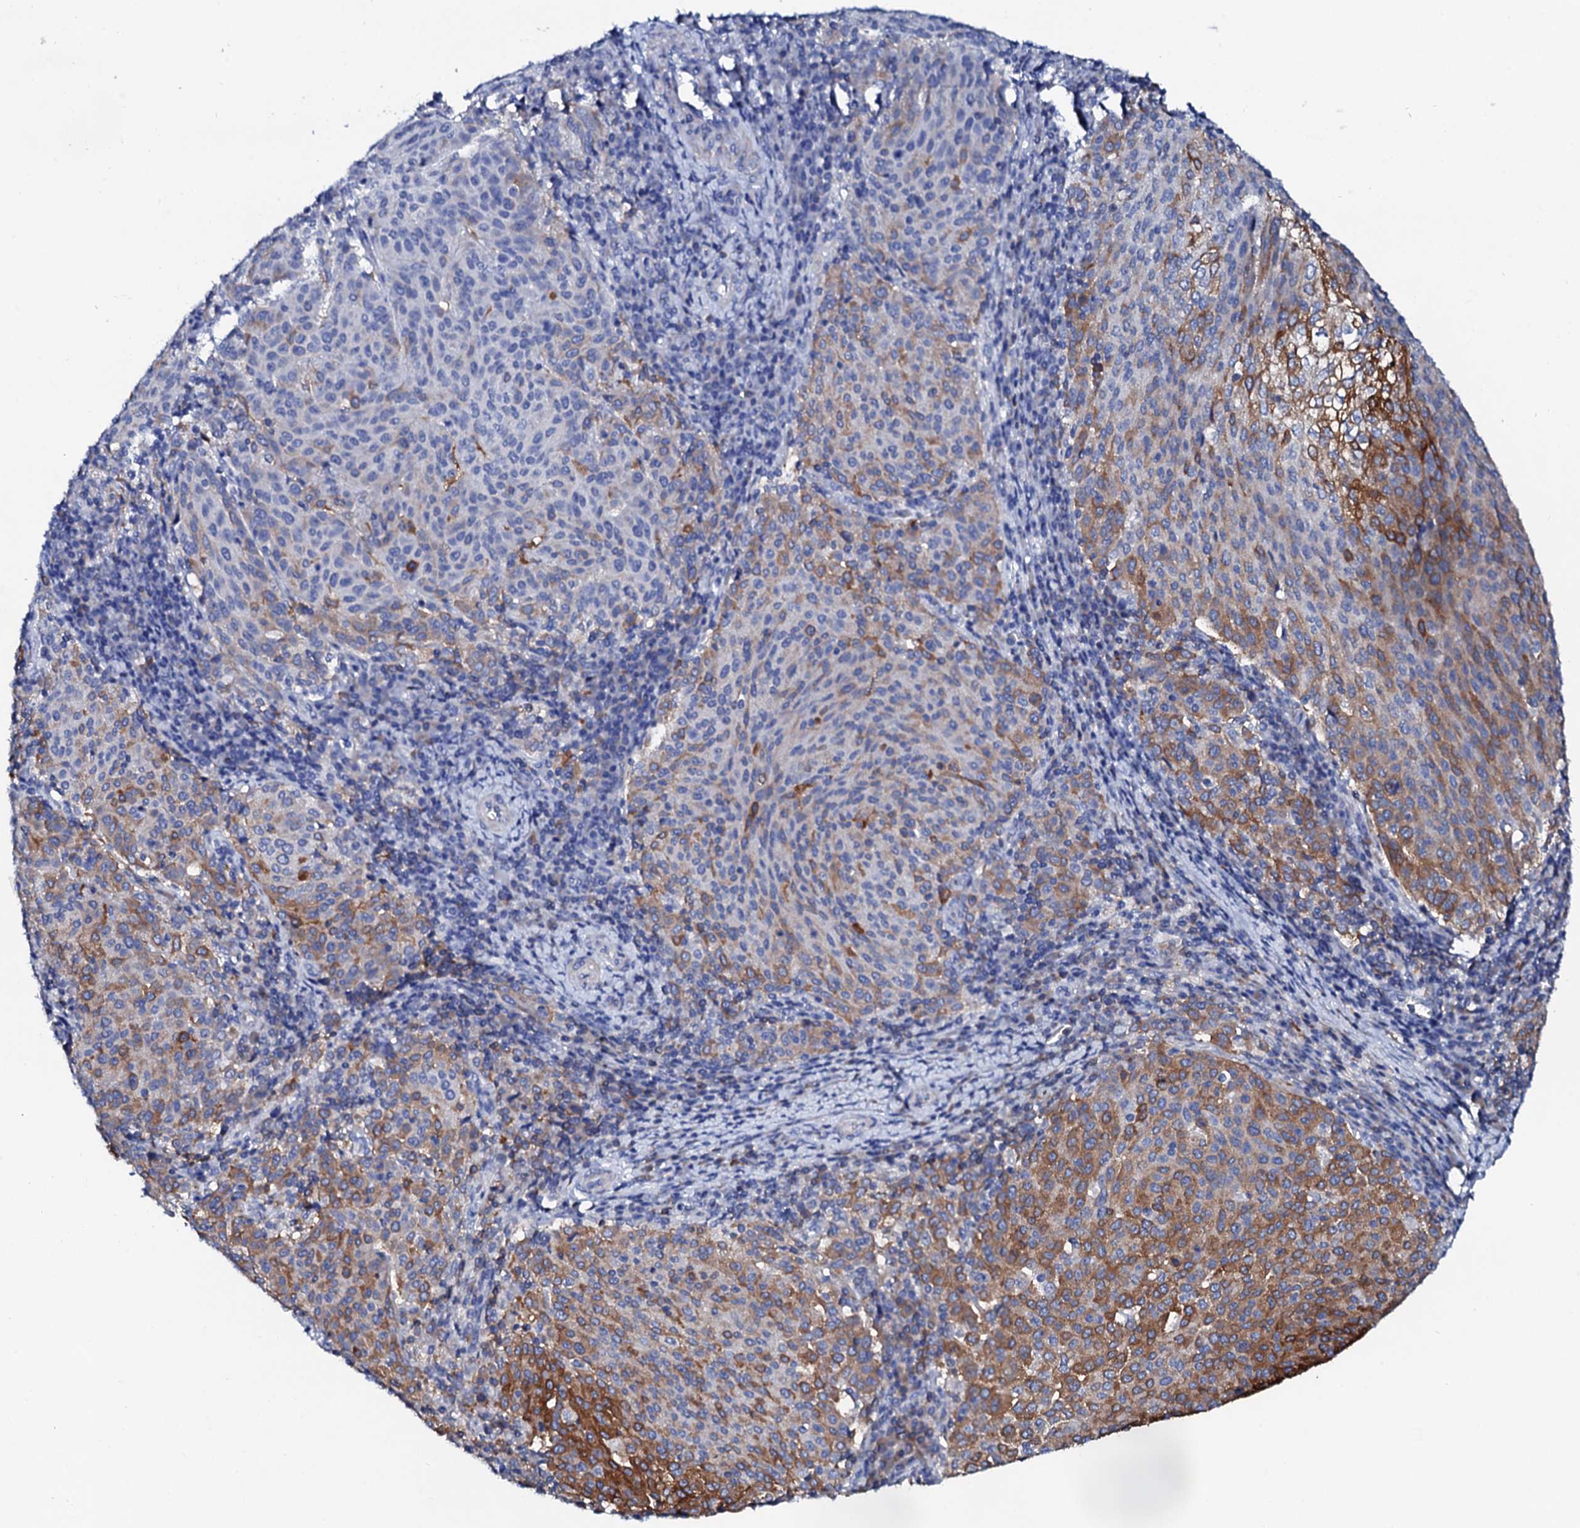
{"staining": {"intensity": "moderate", "quantity": "25%-75%", "location": "cytoplasmic/membranous"}, "tissue": "cervical cancer", "cell_type": "Tumor cells", "image_type": "cancer", "snomed": [{"axis": "morphology", "description": "Squamous cell carcinoma, NOS"}, {"axis": "topography", "description": "Cervix"}], "caption": "Immunohistochemistry (DAB (3,3'-diaminobenzidine)) staining of cervical cancer shows moderate cytoplasmic/membranous protein positivity in about 25%-75% of tumor cells.", "gene": "GLB1L3", "patient": {"sex": "female", "age": 46}}